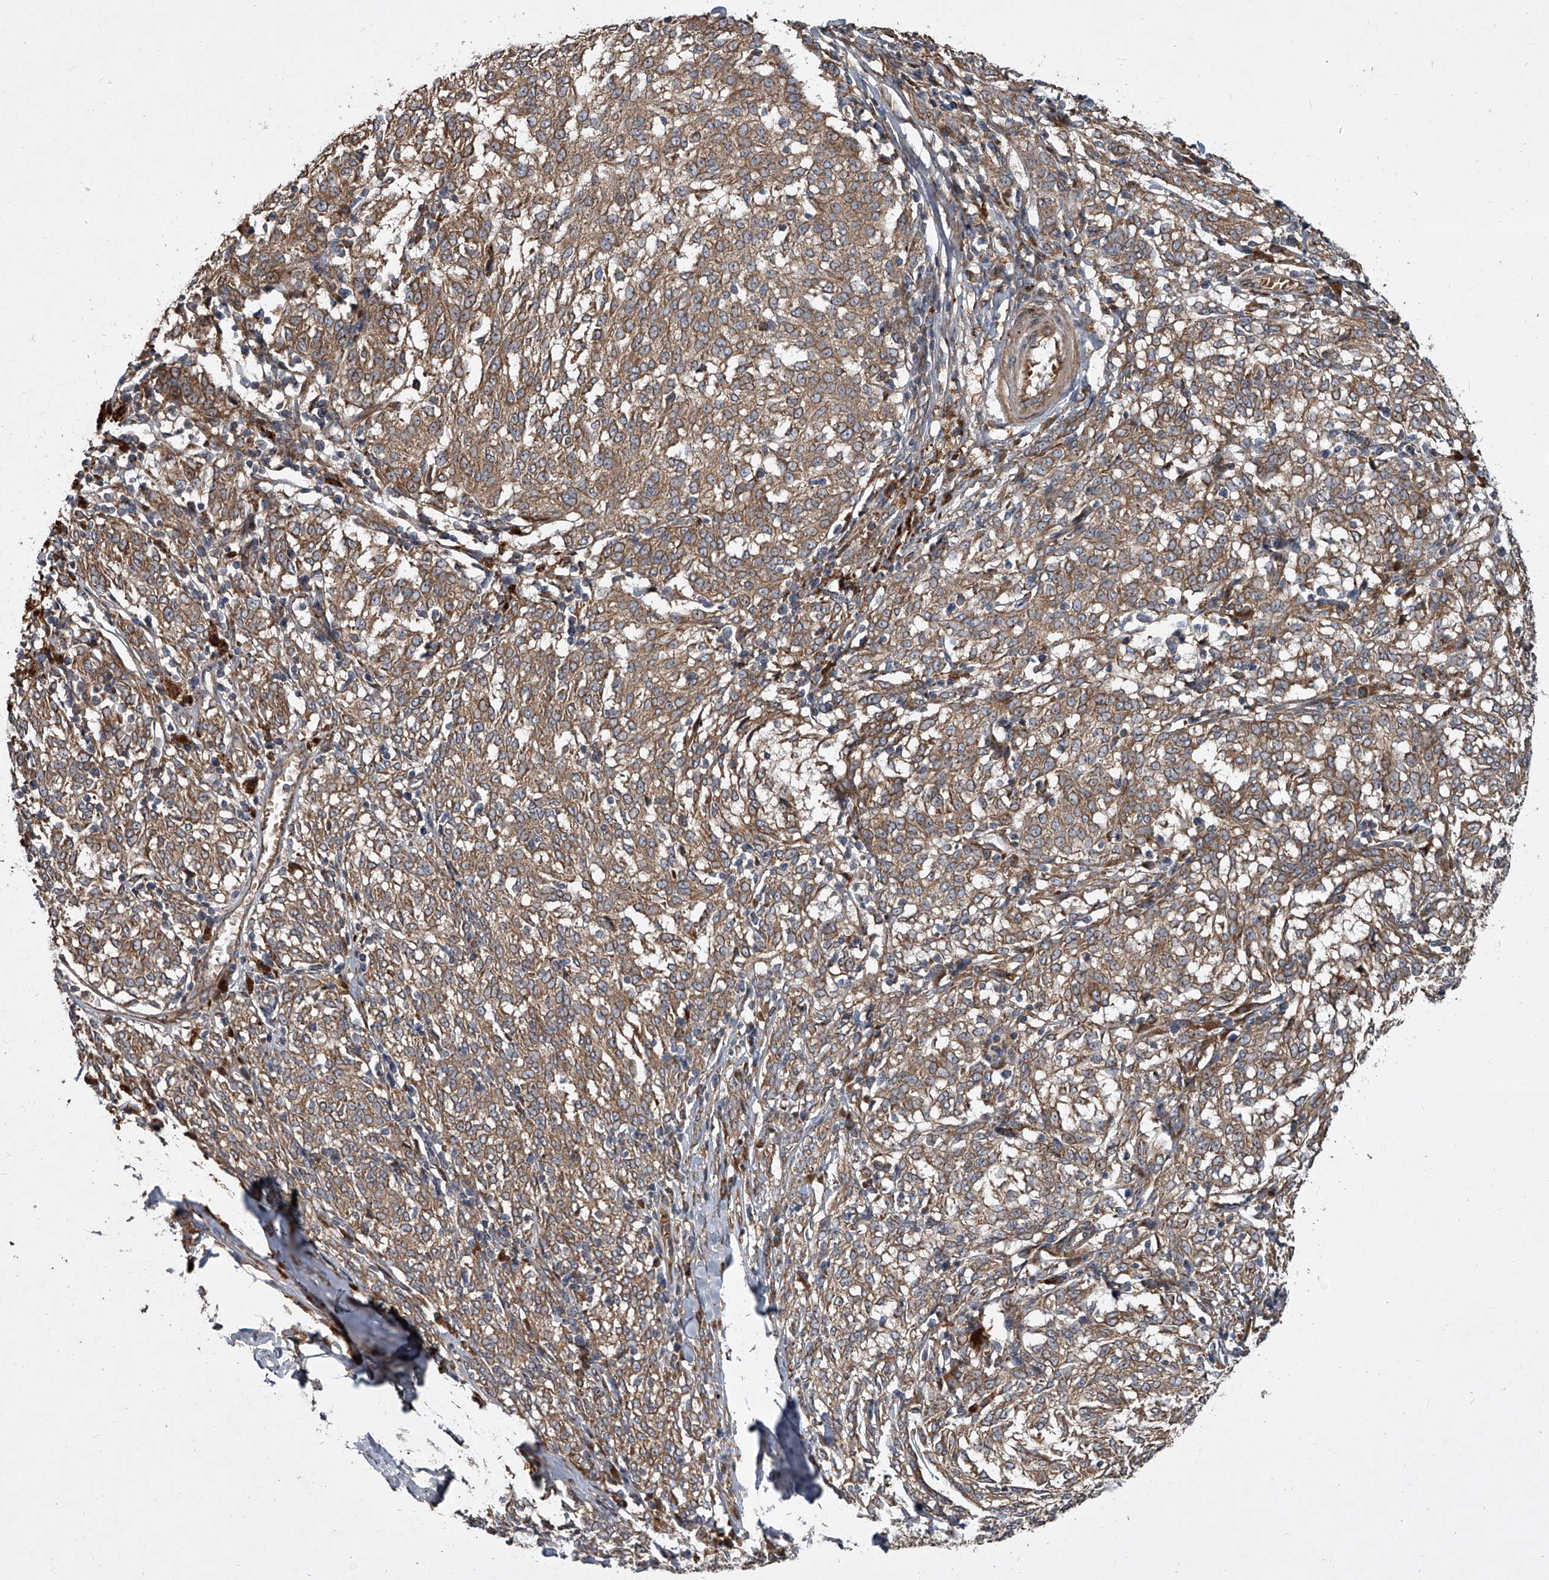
{"staining": {"intensity": "moderate", "quantity": ">75%", "location": "cytoplasmic/membranous"}, "tissue": "melanoma", "cell_type": "Tumor cells", "image_type": "cancer", "snomed": [{"axis": "morphology", "description": "Malignant melanoma, NOS"}, {"axis": "topography", "description": "Skin"}], "caption": "Brown immunohistochemical staining in melanoma exhibits moderate cytoplasmic/membranous positivity in approximately >75% of tumor cells.", "gene": "EVA1C", "patient": {"sex": "female", "age": 72}}